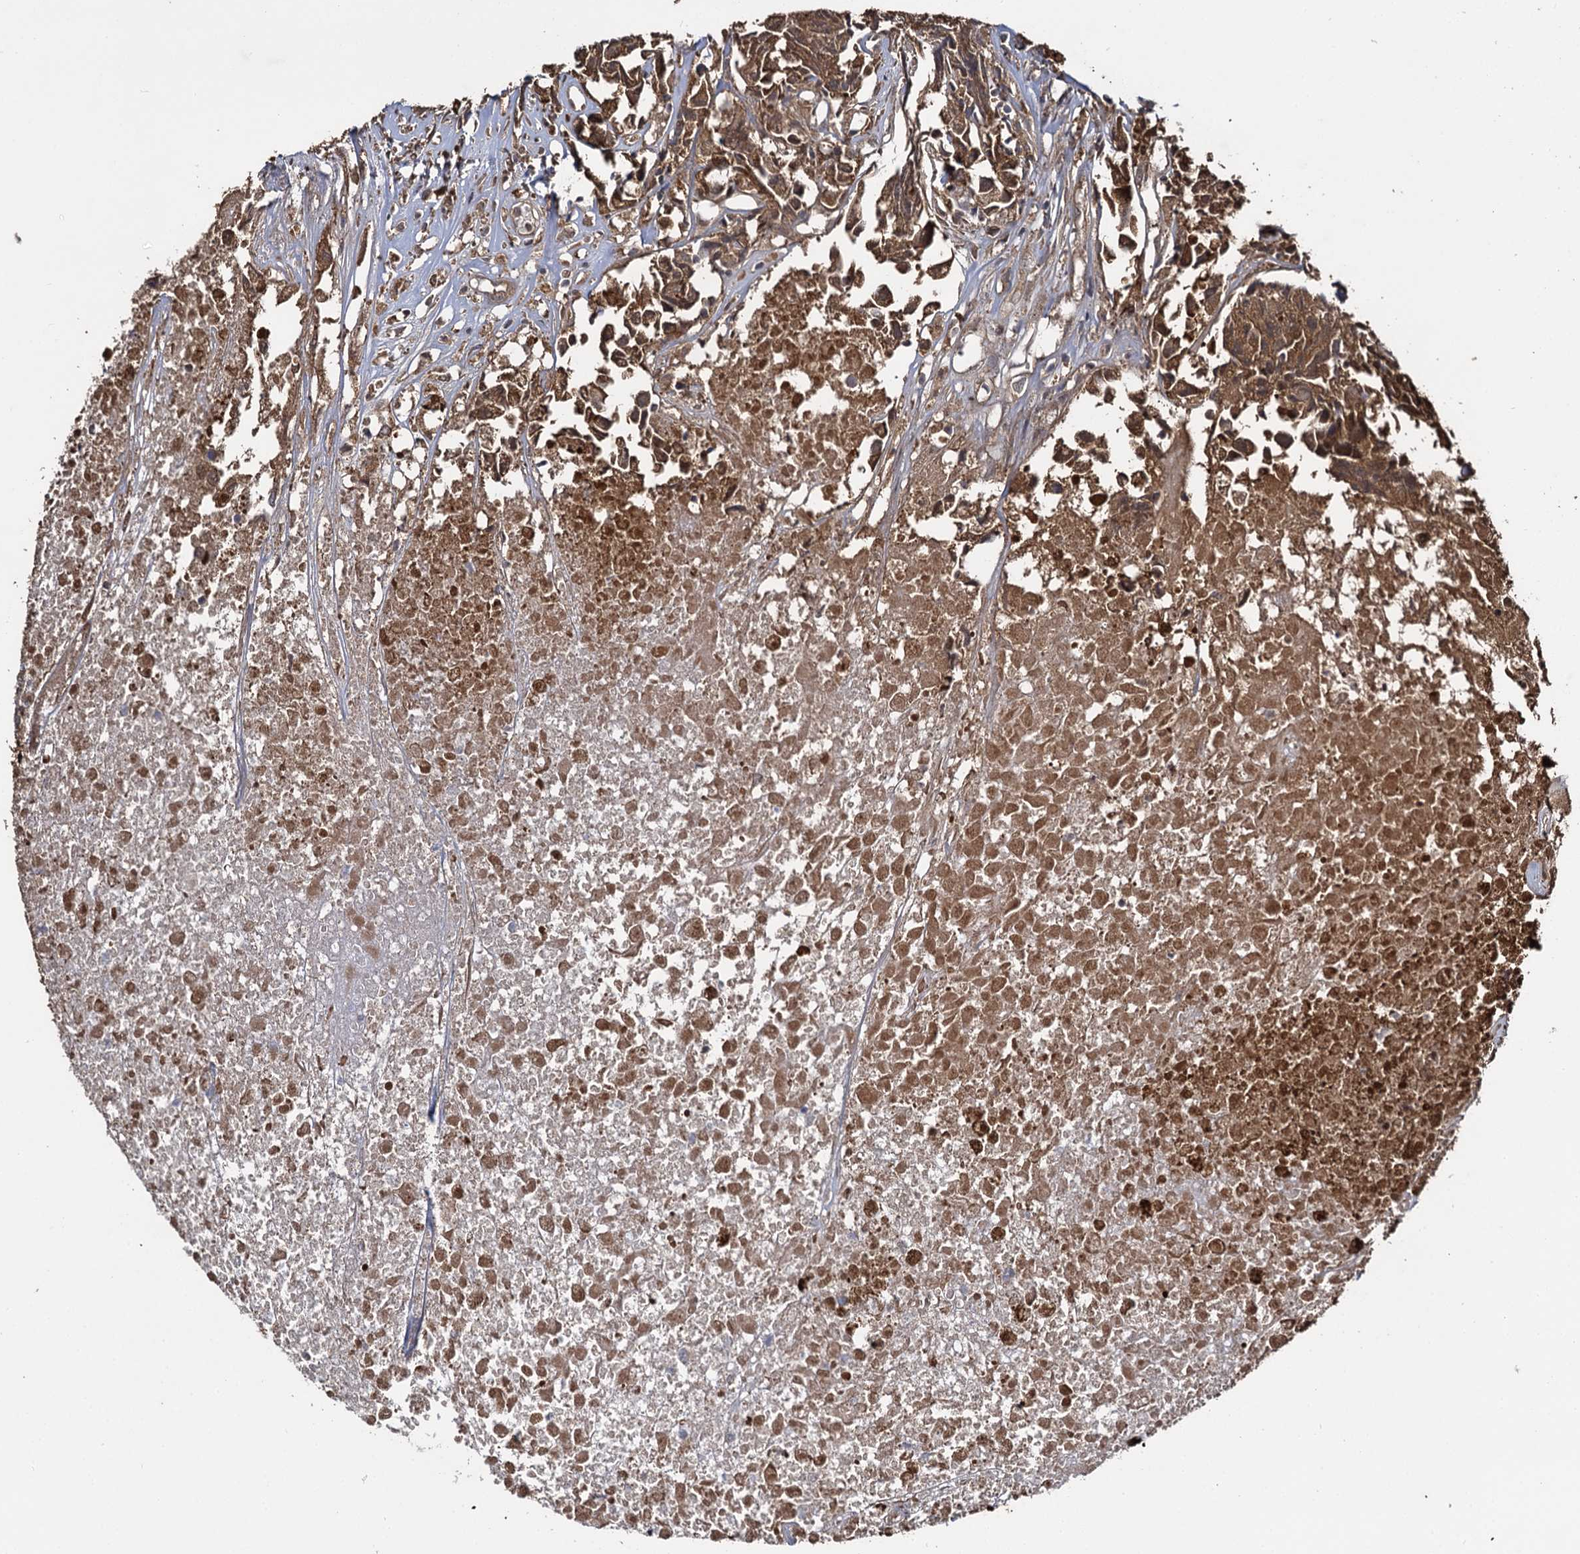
{"staining": {"intensity": "moderate", "quantity": ">75%", "location": "cytoplasmic/membranous"}, "tissue": "urothelial cancer", "cell_type": "Tumor cells", "image_type": "cancer", "snomed": [{"axis": "morphology", "description": "Urothelial carcinoma, High grade"}, {"axis": "topography", "description": "Urinary bladder"}], "caption": "Immunohistochemical staining of human urothelial cancer exhibits medium levels of moderate cytoplasmic/membranous protein staining in approximately >75% of tumor cells.", "gene": "SLC46A3", "patient": {"sex": "female", "age": 75}}